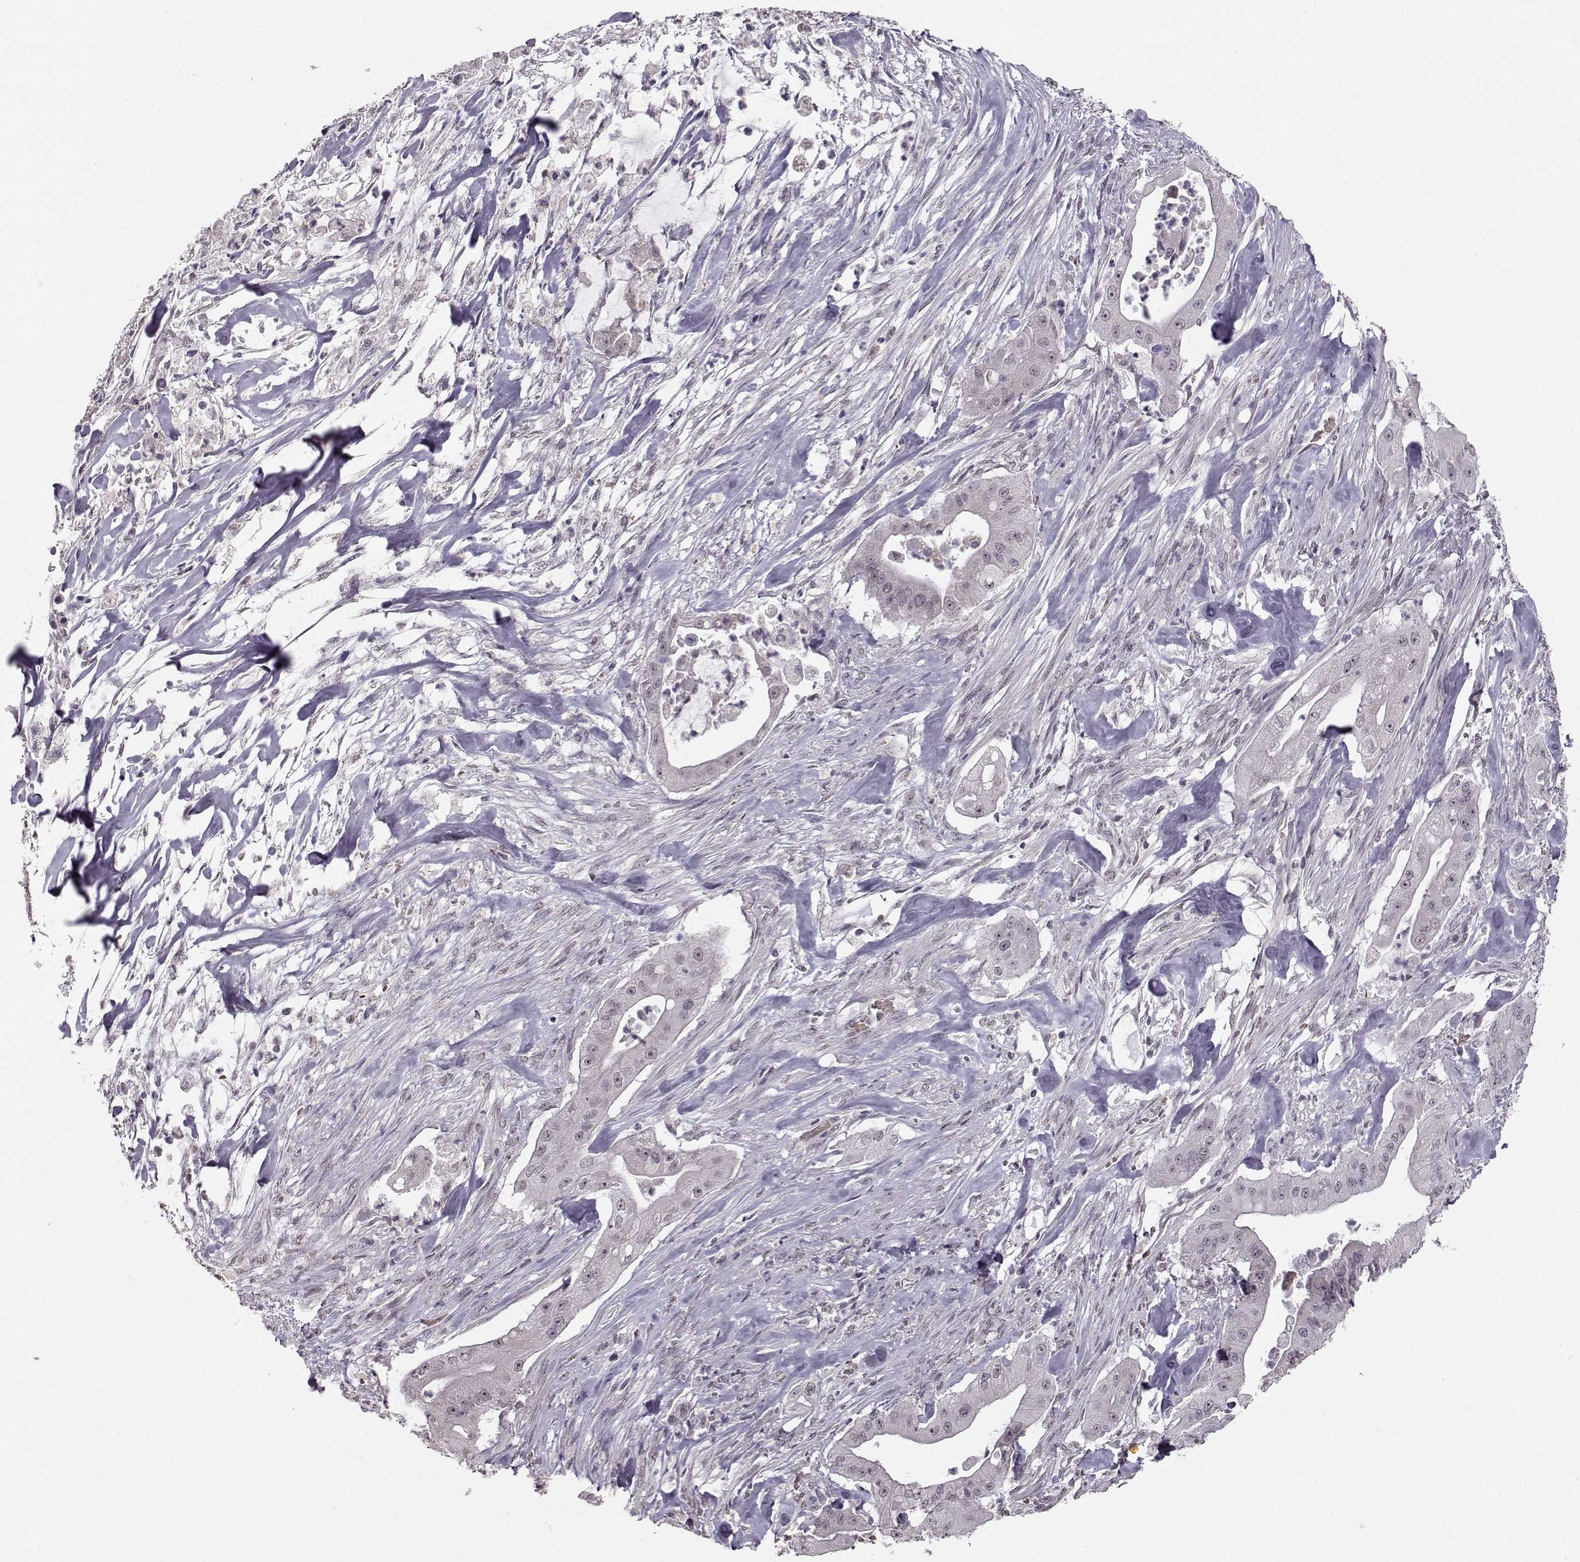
{"staining": {"intensity": "weak", "quantity": "<25%", "location": "nuclear"}, "tissue": "pancreatic cancer", "cell_type": "Tumor cells", "image_type": "cancer", "snomed": [{"axis": "morphology", "description": "Normal tissue, NOS"}, {"axis": "morphology", "description": "Inflammation, NOS"}, {"axis": "morphology", "description": "Adenocarcinoma, NOS"}, {"axis": "topography", "description": "Pancreas"}], "caption": "Micrograph shows no significant protein expression in tumor cells of pancreatic adenocarcinoma.", "gene": "PCP4", "patient": {"sex": "male", "age": 57}}